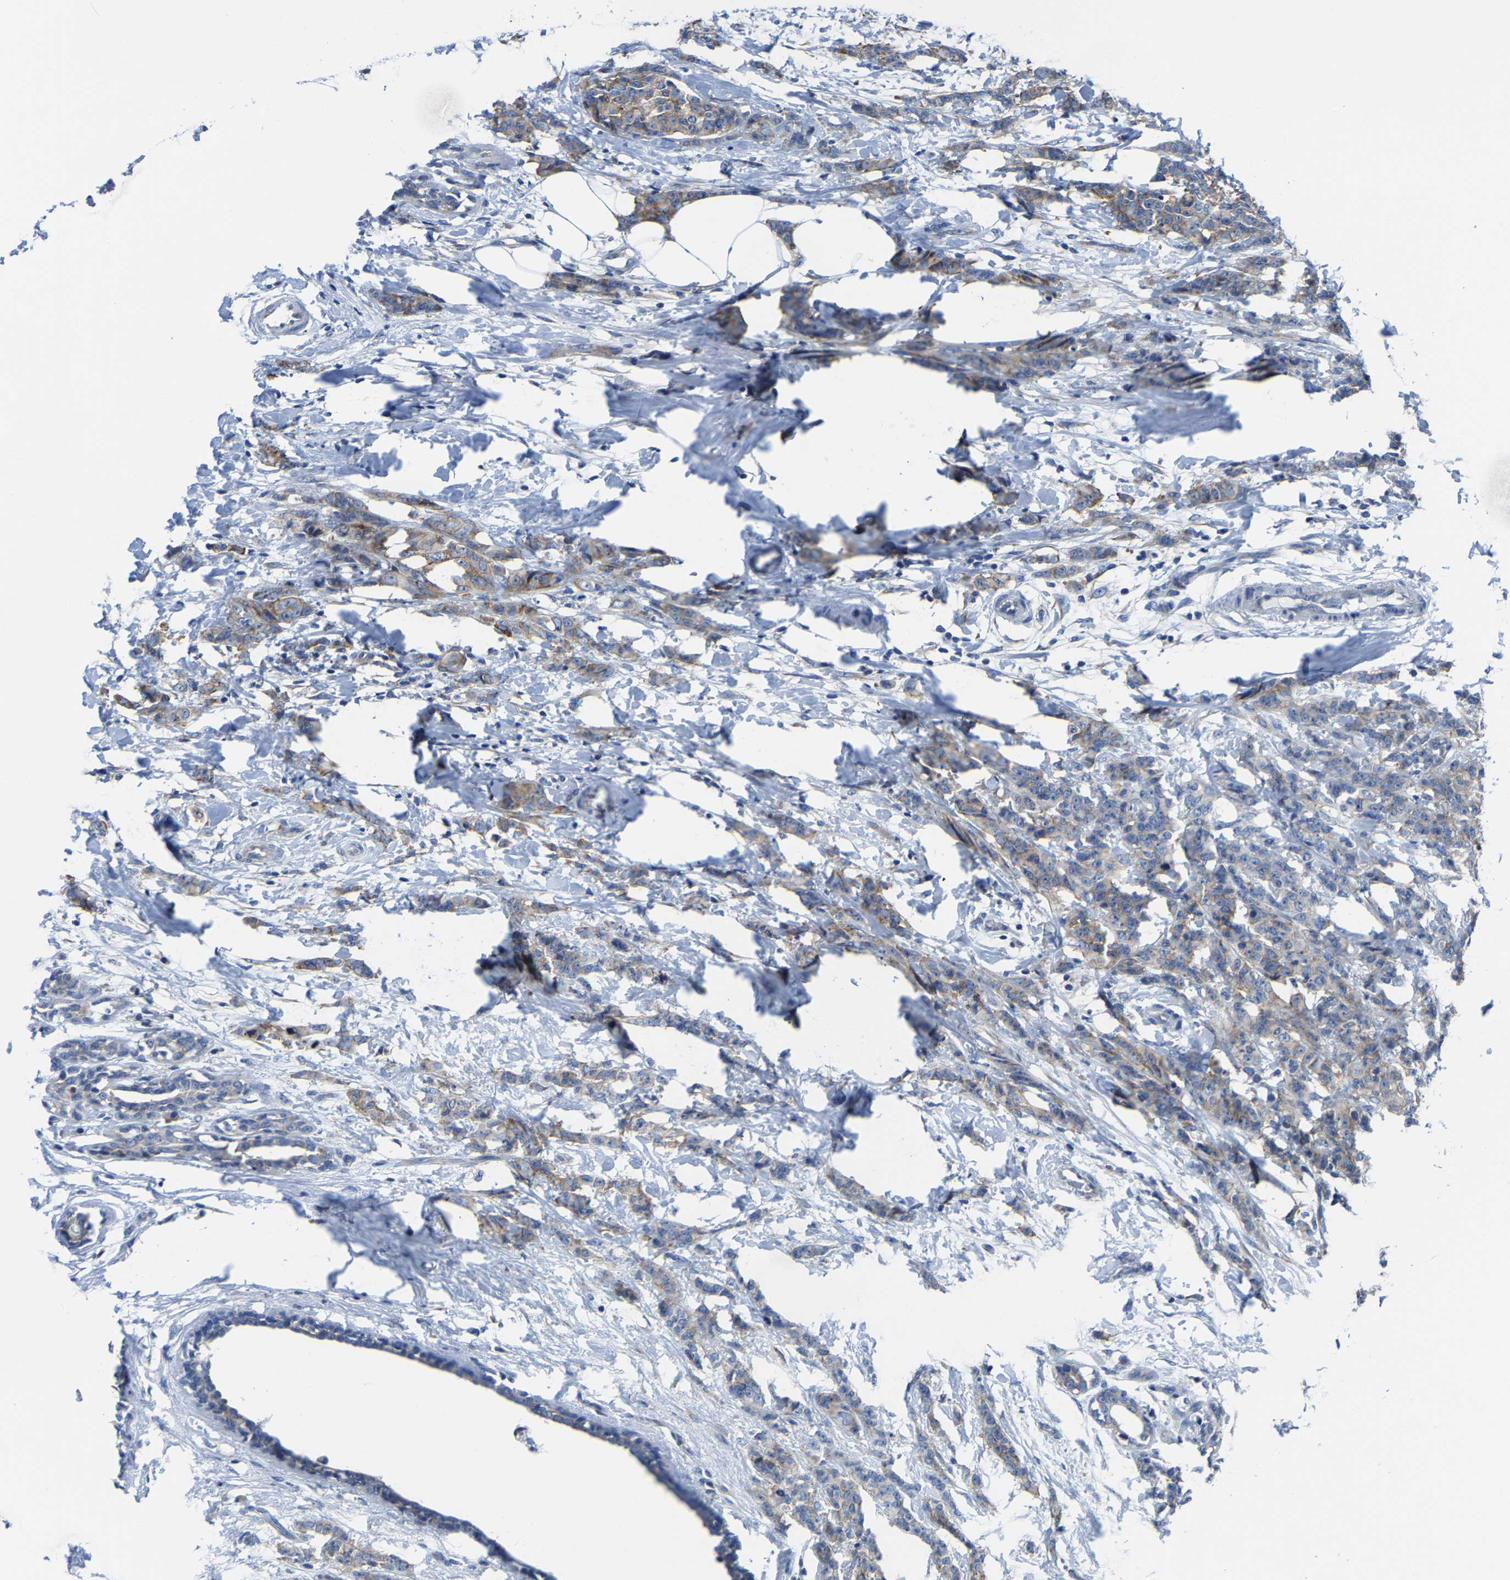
{"staining": {"intensity": "weak", "quantity": ">75%", "location": "cytoplasmic/membranous"}, "tissue": "breast cancer", "cell_type": "Tumor cells", "image_type": "cancer", "snomed": [{"axis": "morphology", "description": "Normal tissue, NOS"}, {"axis": "morphology", "description": "Duct carcinoma"}, {"axis": "topography", "description": "Breast"}], "caption": "The immunohistochemical stain labels weak cytoplasmic/membranous expression in tumor cells of breast cancer tissue.", "gene": "G3BP2", "patient": {"sex": "female", "age": 40}}